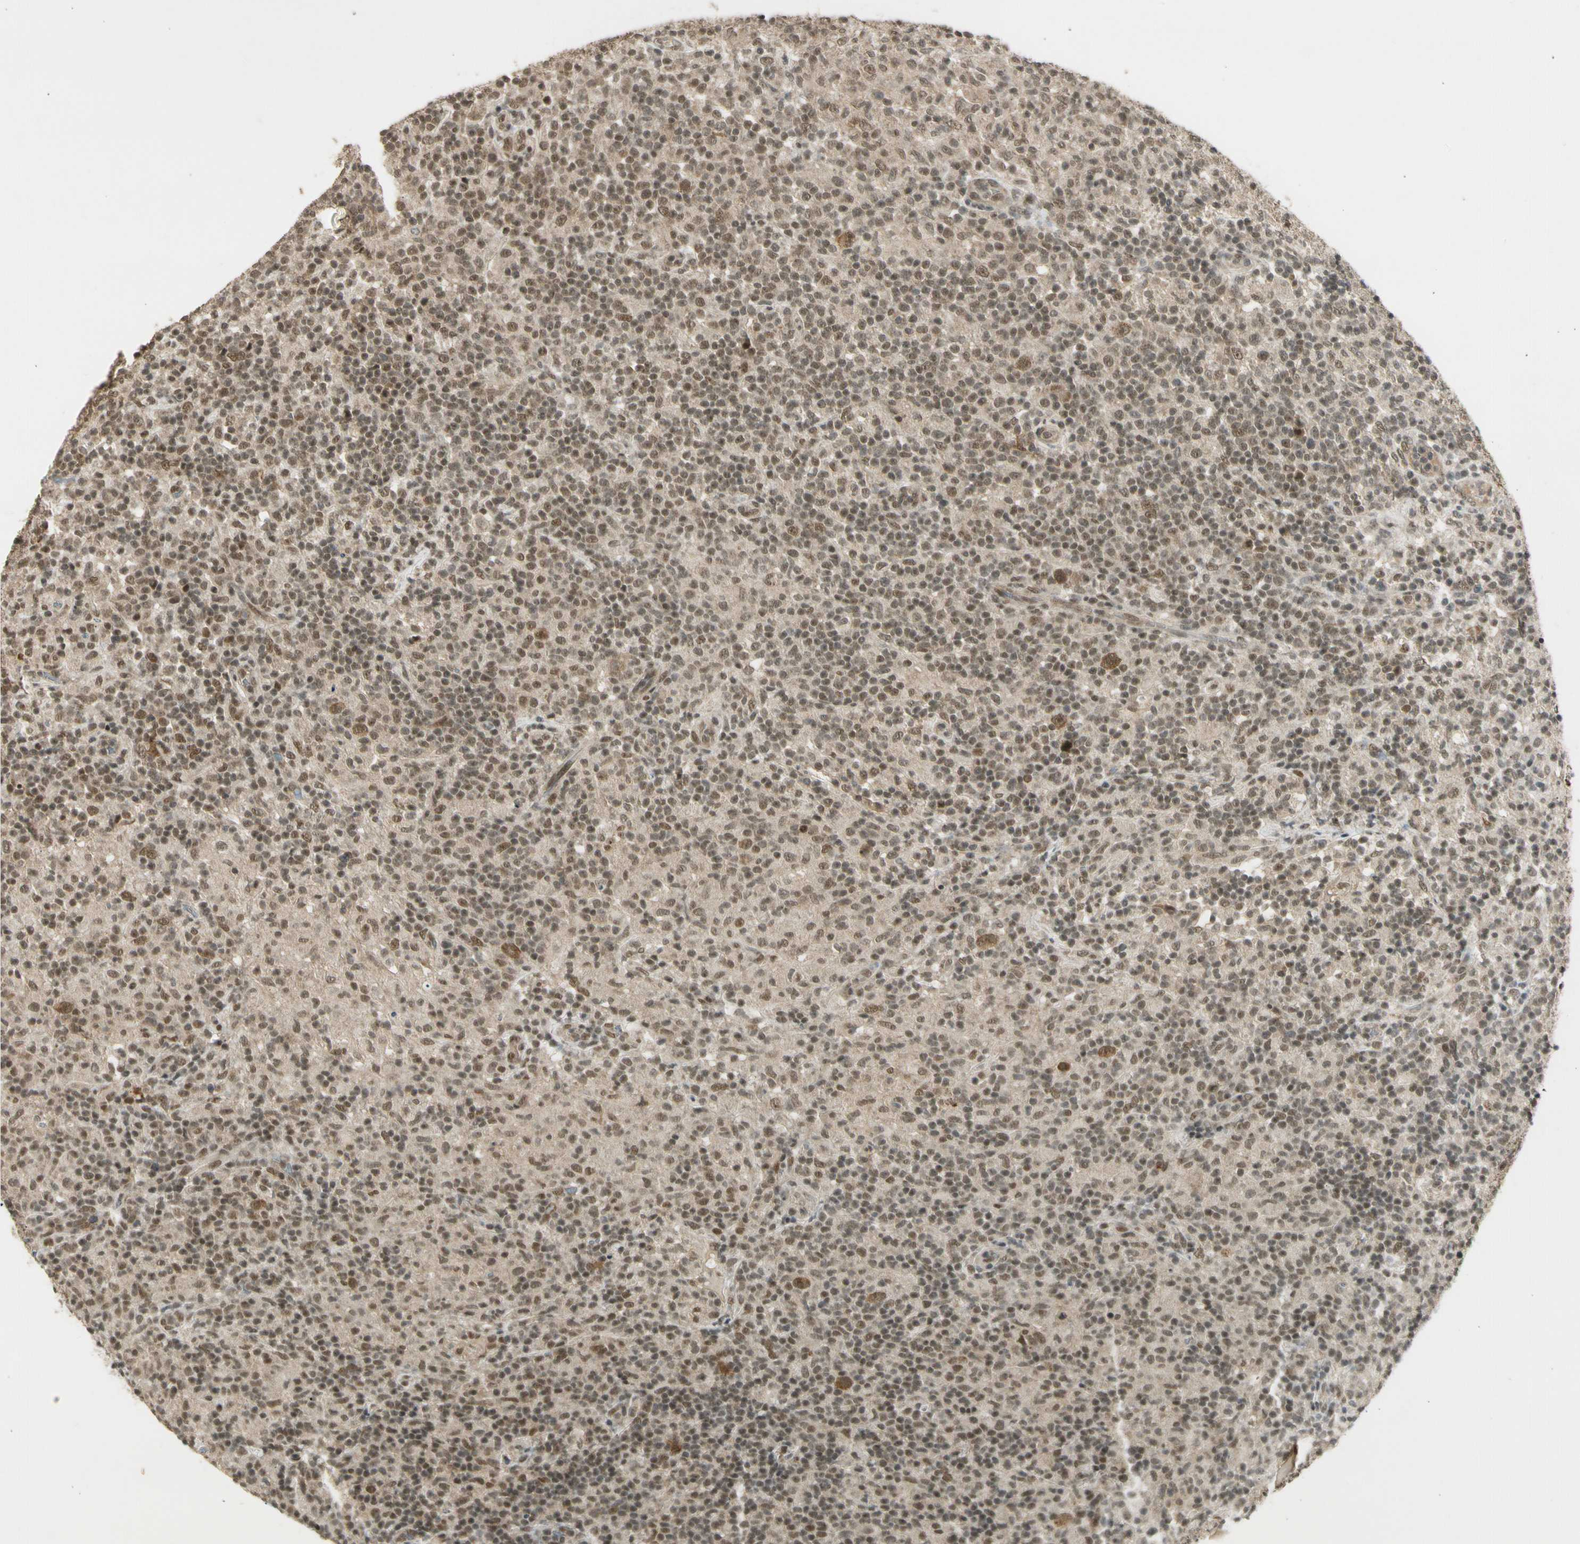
{"staining": {"intensity": "moderate", "quantity": ">75%", "location": "cytoplasmic/membranous,nuclear"}, "tissue": "lymphoma", "cell_type": "Tumor cells", "image_type": "cancer", "snomed": [{"axis": "morphology", "description": "Hodgkin's disease, NOS"}, {"axis": "topography", "description": "Lymph node"}], "caption": "This is an image of IHC staining of lymphoma, which shows moderate staining in the cytoplasmic/membranous and nuclear of tumor cells.", "gene": "ZNF135", "patient": {"sex": "male", "age": 70}}